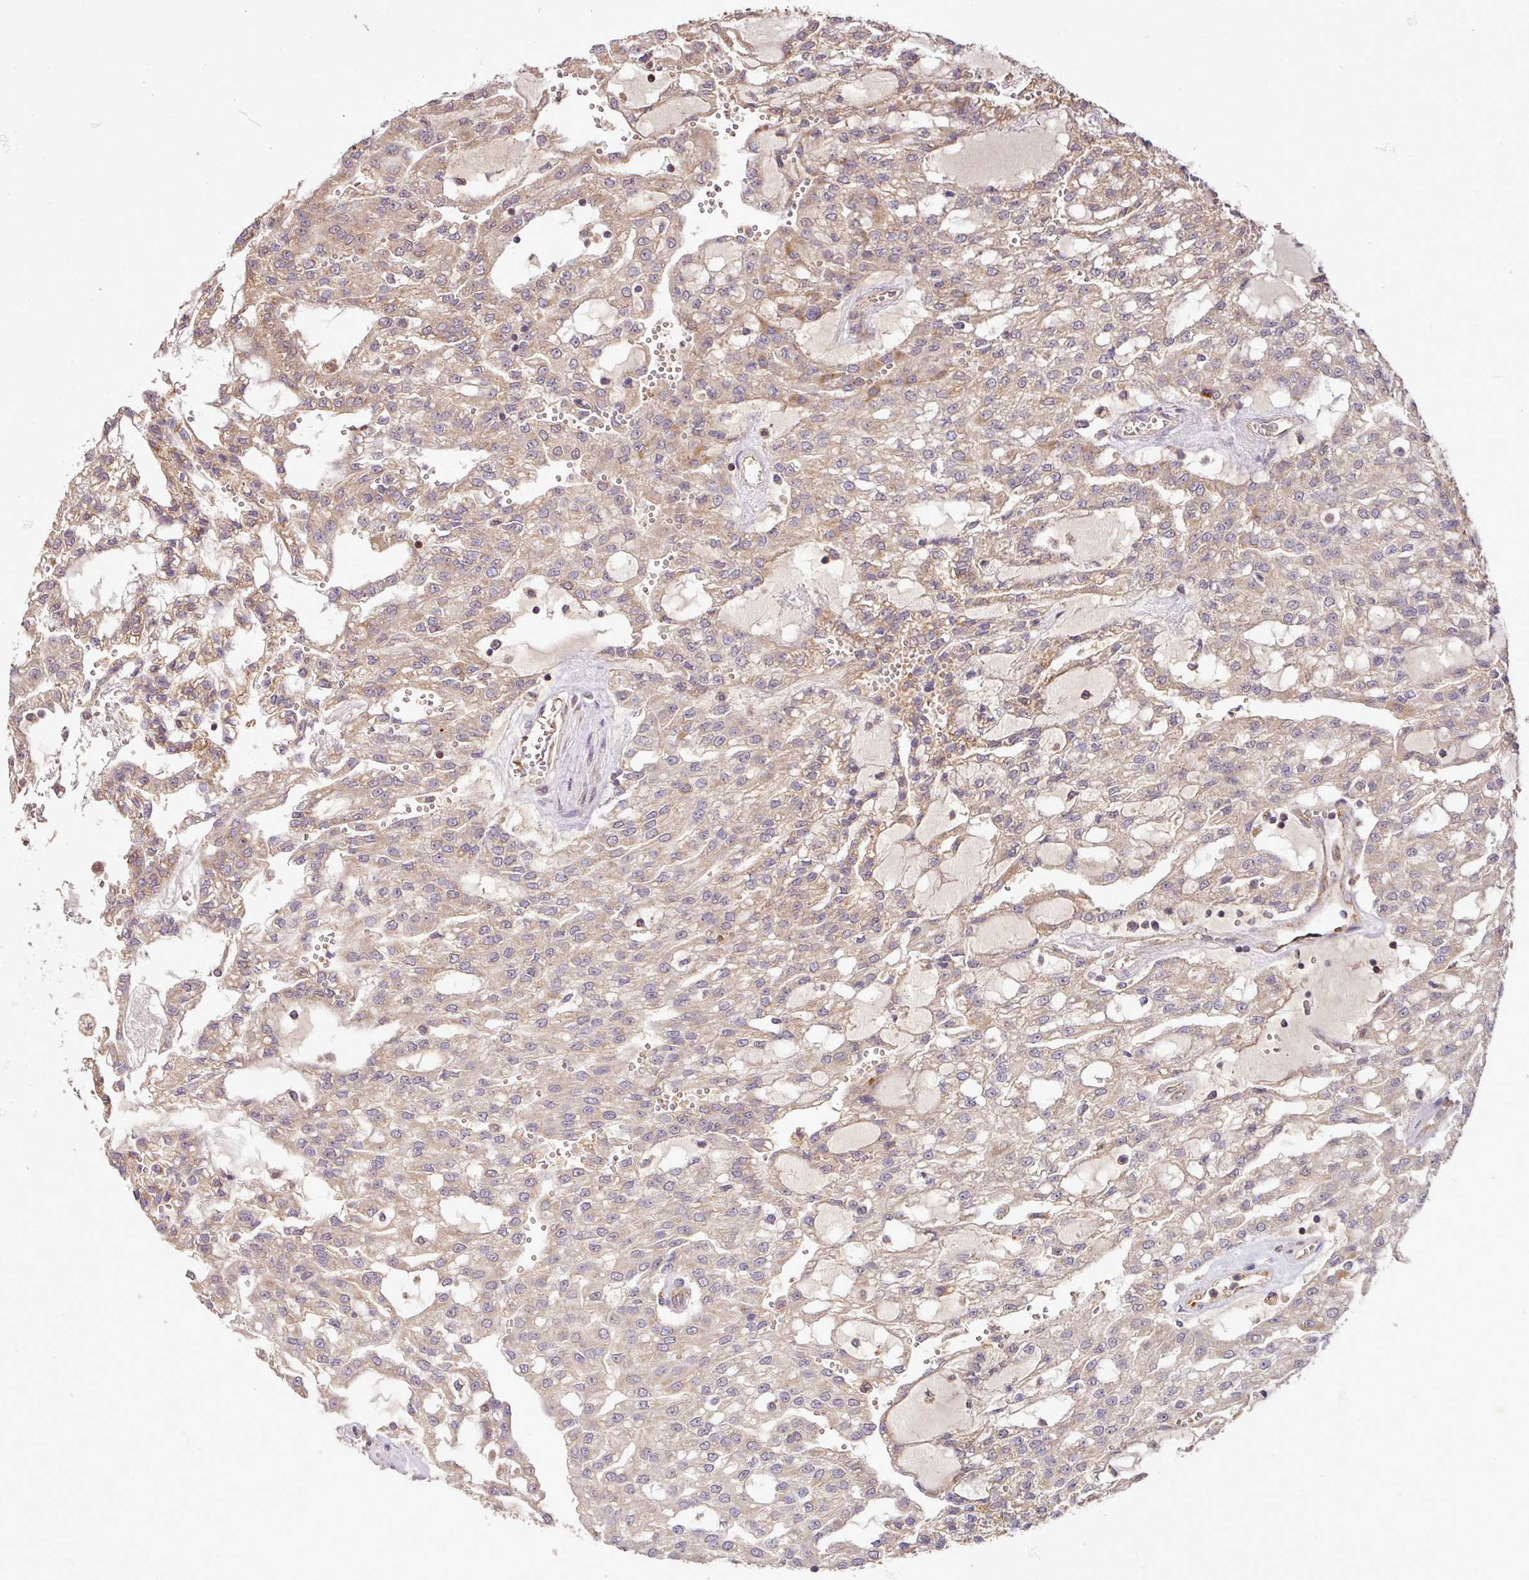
{"staining": {"intensity": "weak", "quantity": ">75%", "location": "cytoplasmic/membranous"}, "tissue": "renal cancer", "cell_type": "Tumor cells", "image_type": "cancer", "snomed": [{"axis": "morphology", "description": "Adenocarcinoma, NOS"}, {"axis": "topography", "description": "Kidney"}], "caption": "Renal adenocarcinoma stained with a protein marker exhibits weak staining in tumor cells.", "gene": "YPEL3", "patient": {"sex": "male", "age": 63}}